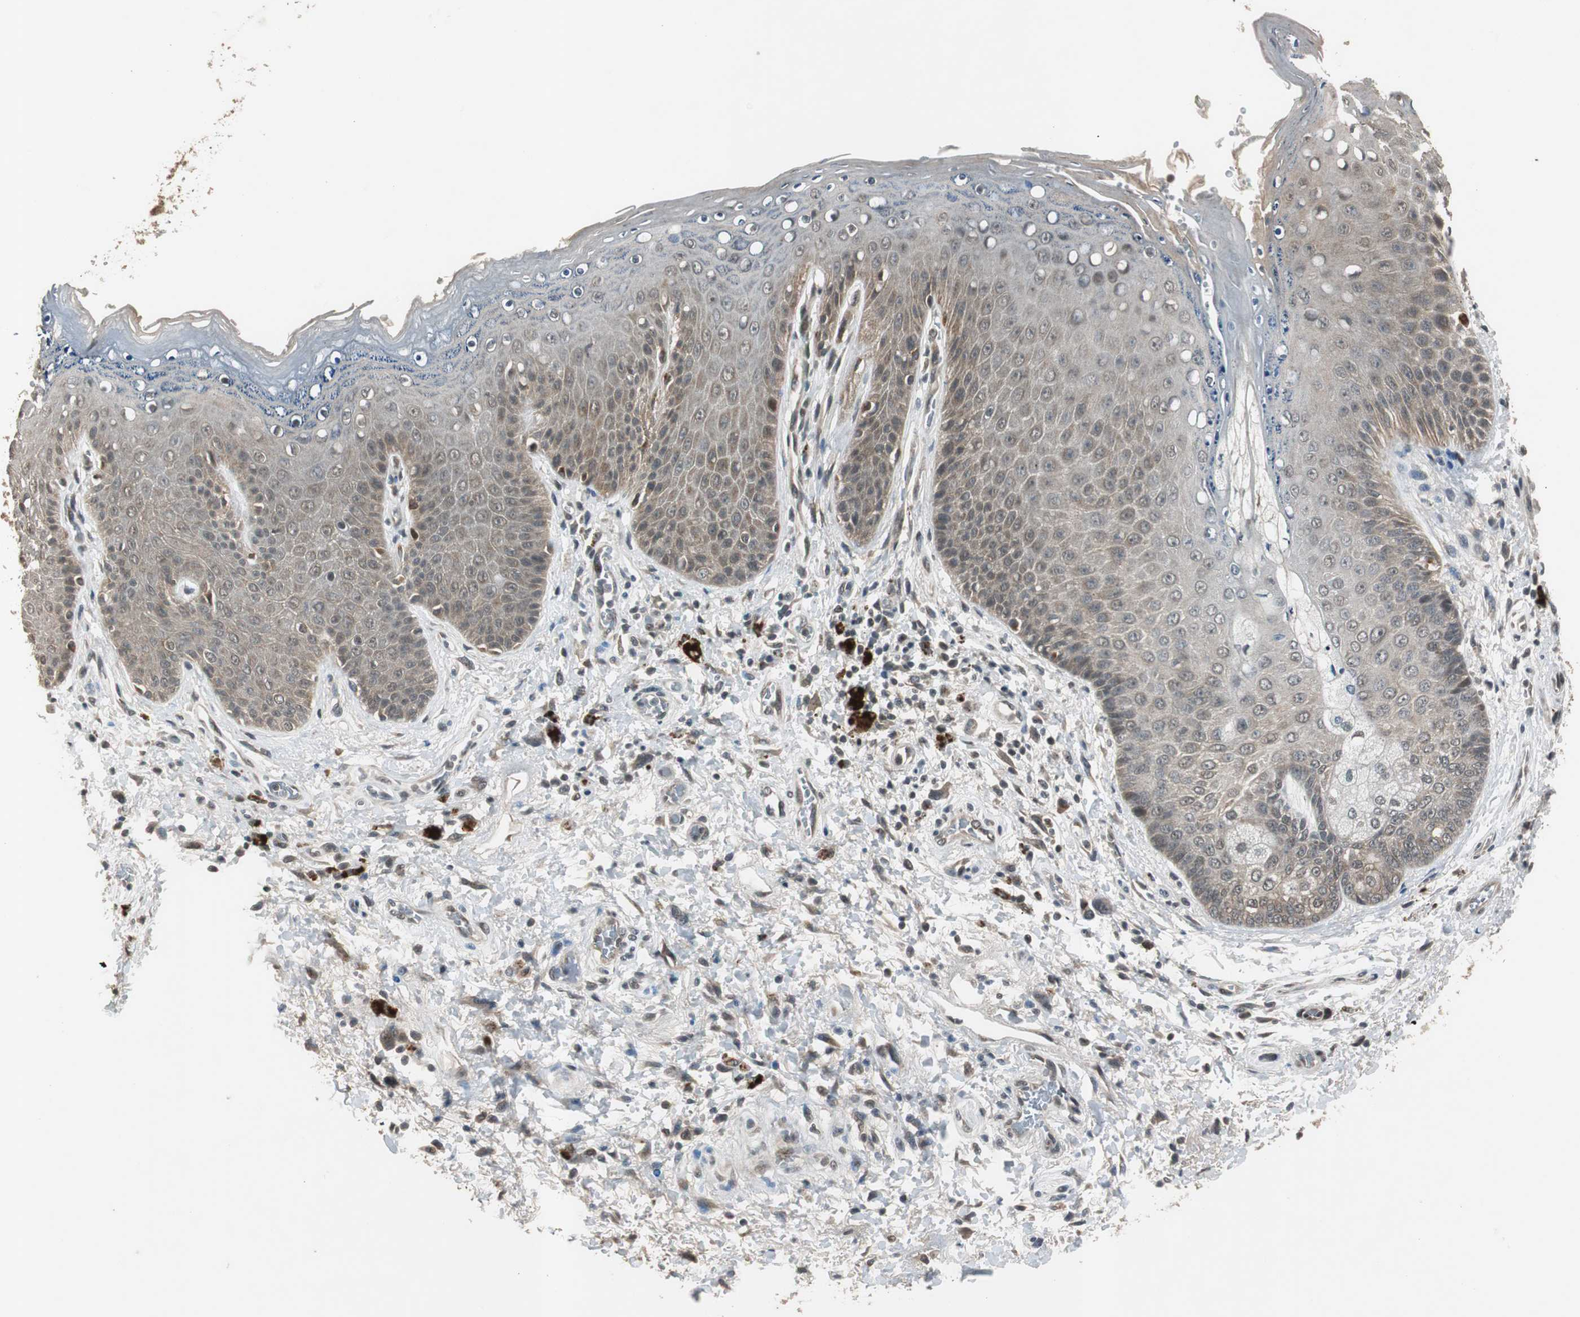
{"staining": {"intensity": "moderate", "quantity": "25%-75%", "location": "cytoplasmic/membranous,nuclear"}, "tissue": "skin", "cell_type": "Epidermal cells", "image_type": "normal", "snomed": [{"axis": "morphology", "description": "Normal tissue, NOS"}, {"axis": "topography", "description": "Anal"}], "caption": "Immunohistochemical staining of unremarkable skin reveals medium levels of moderate cytoplasmic/membranous,nuclear expression in about 25%-75% of epidermal cells. The protein of interest is shown in brown color, while the nuclei are stained blue.", "gene": "BOLA1", "patient": {"sex": "female", "age": 46}}